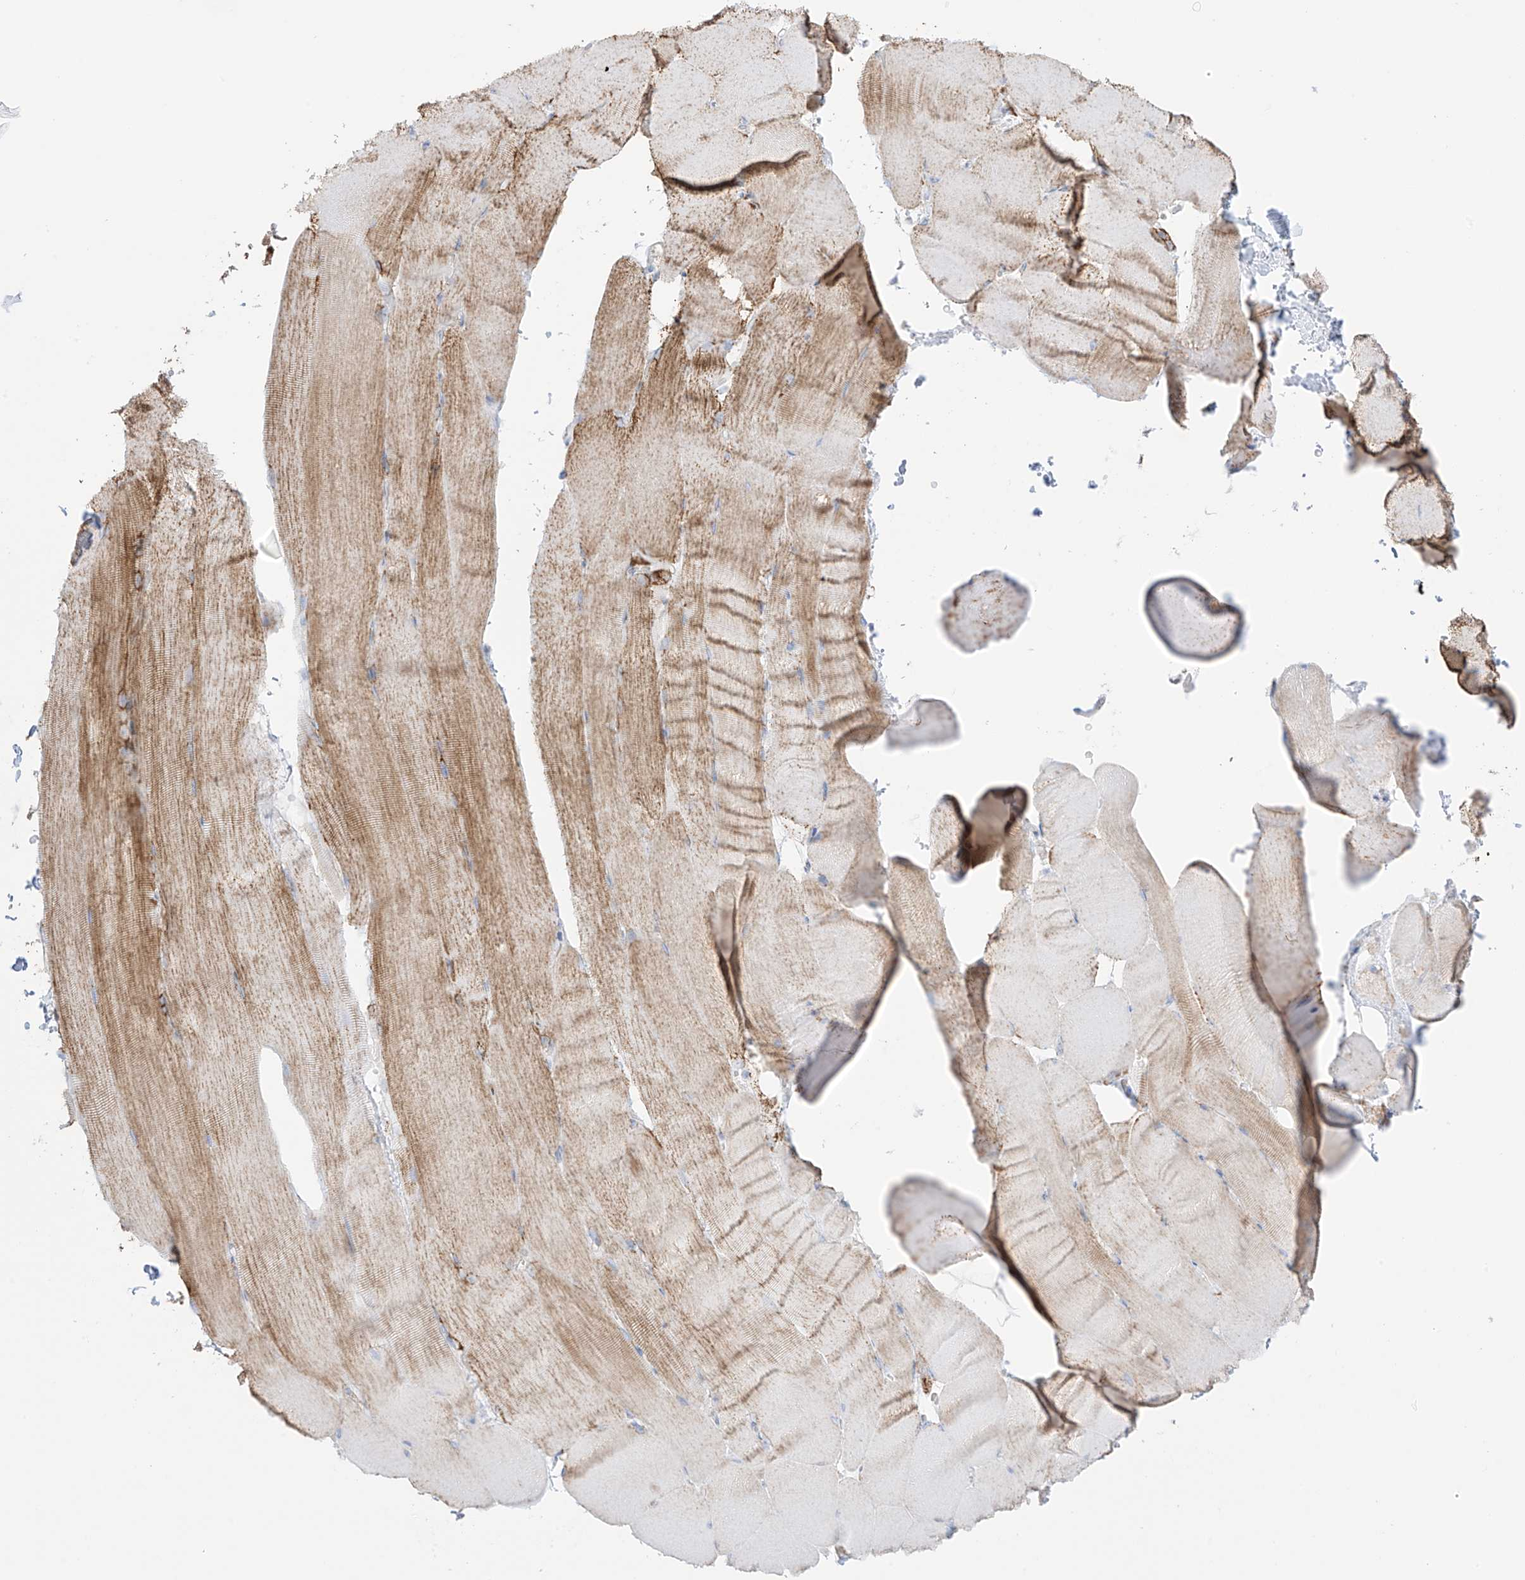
{"staining": {"intensity": "moderate", "quantity": "<25%", "location": "cytoplasmic/membranous"}, "tissue": "skeletal muscle", "cell_type": "Myocytes", "image_type": "normal", "snomed": [{"axis": "morphology", "description": "Normal tissue, NOS"}, {"axis": "topography", "description": "Skeletal muscle"}, {"axis": "topography", "description": "Parathyroid gland"}], "caption": "Protein positivity by immunohistochemistry (IHC) reveals moderate cytoplasmic/membranous staining in about <25% of myocytes in benign skeletal muscle.", "gene": "XKR3", "patient": {"sex": "female", "age": 37}}